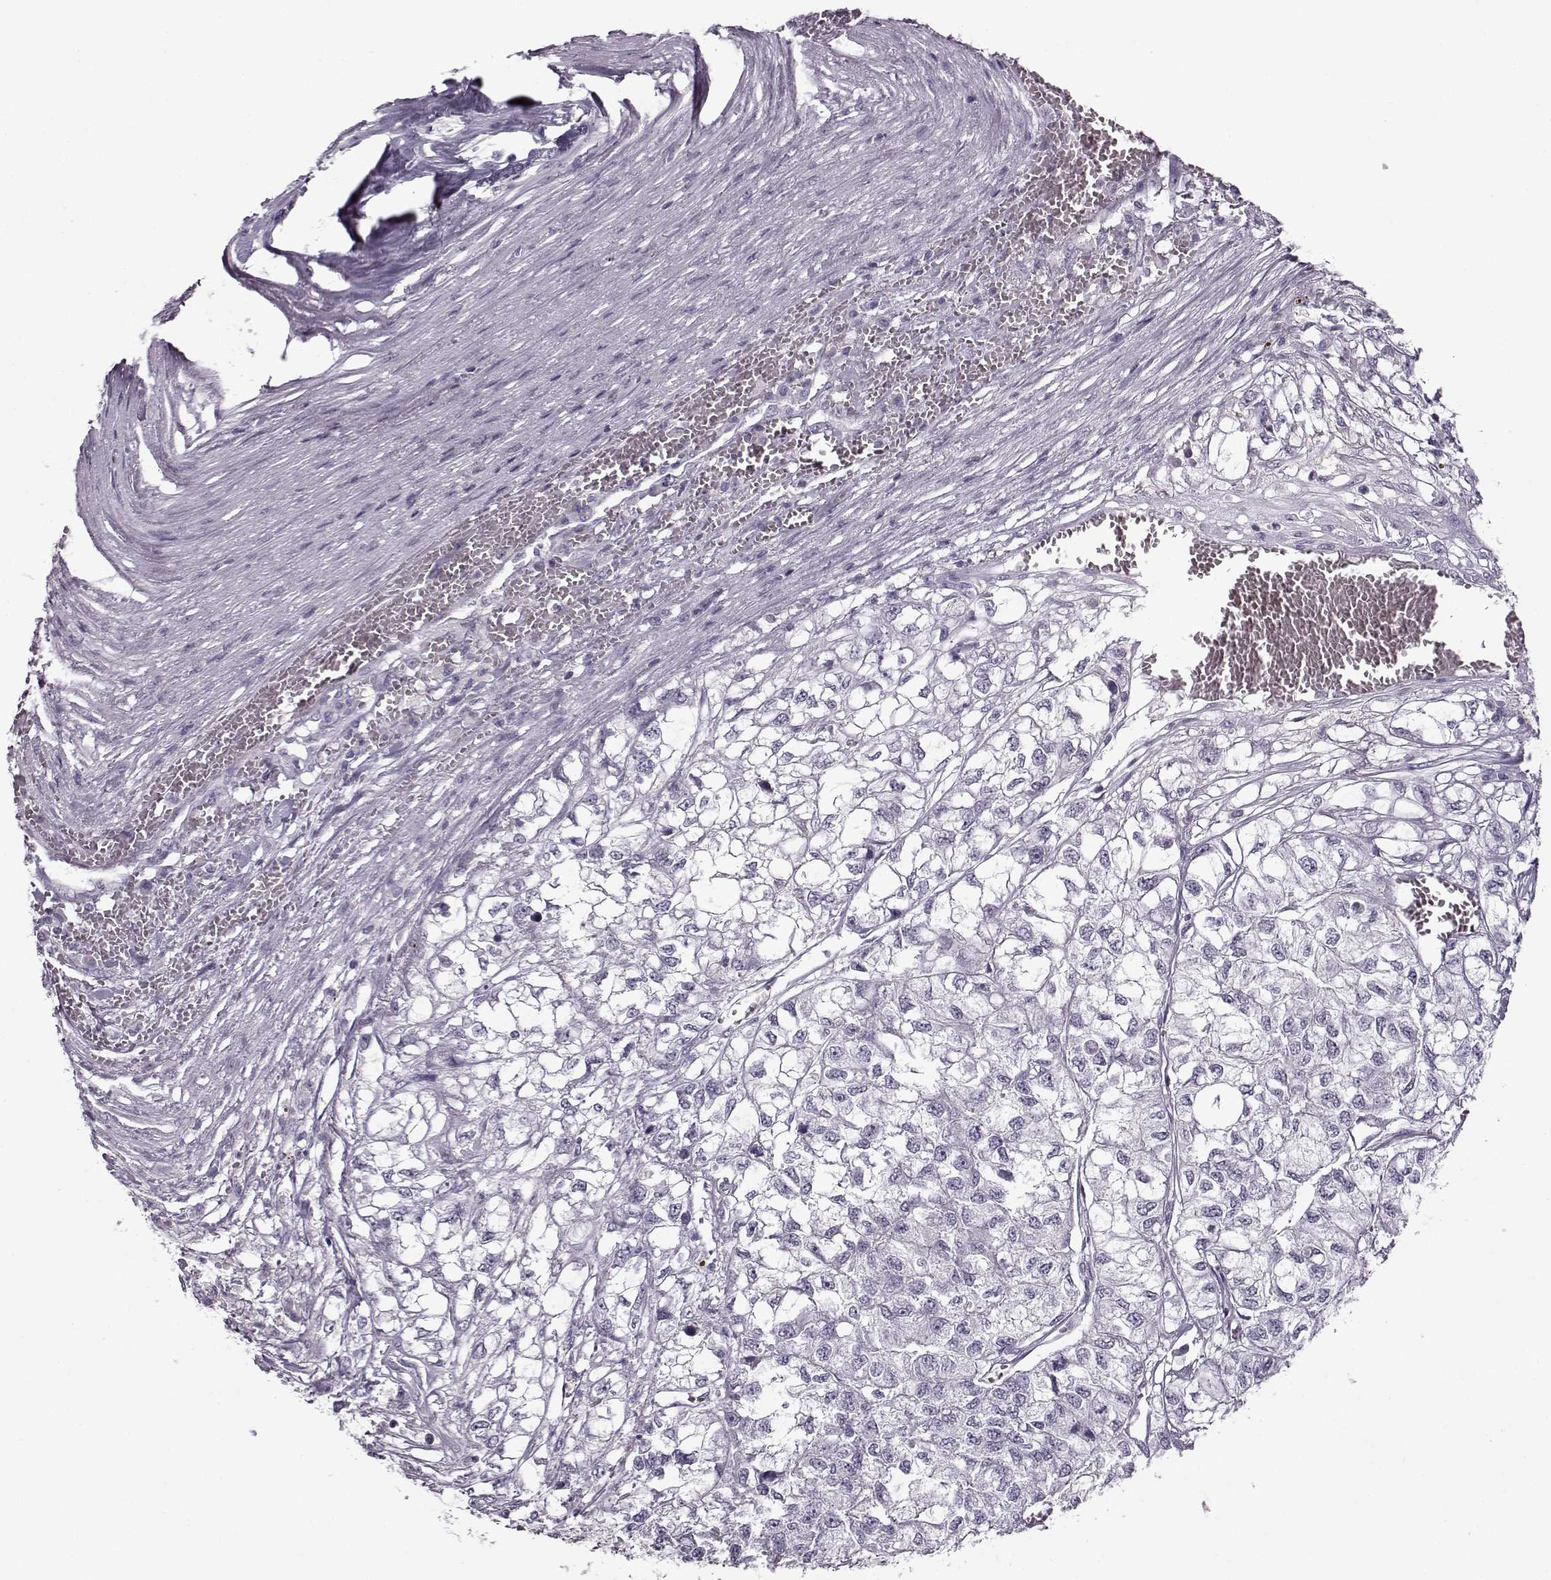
{"staining": {"intensity": "negative", "quantity": "none", "location": "none"}, "tissue": "renal cancer", "cell_type": "Tumor cells", "image_type": "cancer", "snomed": [{"axis": "morphology", "description": "Adenocarcinoma, NOS"}, {"axis": "topography", "description": "Kidney"}], "caption": "Tumor cells show no significant protein staining in renal cancer (adenocarcinoma). Nuclei are stained in blue.", "gene": "FSHB", "patient": {"sex": "male", "age": 56}}